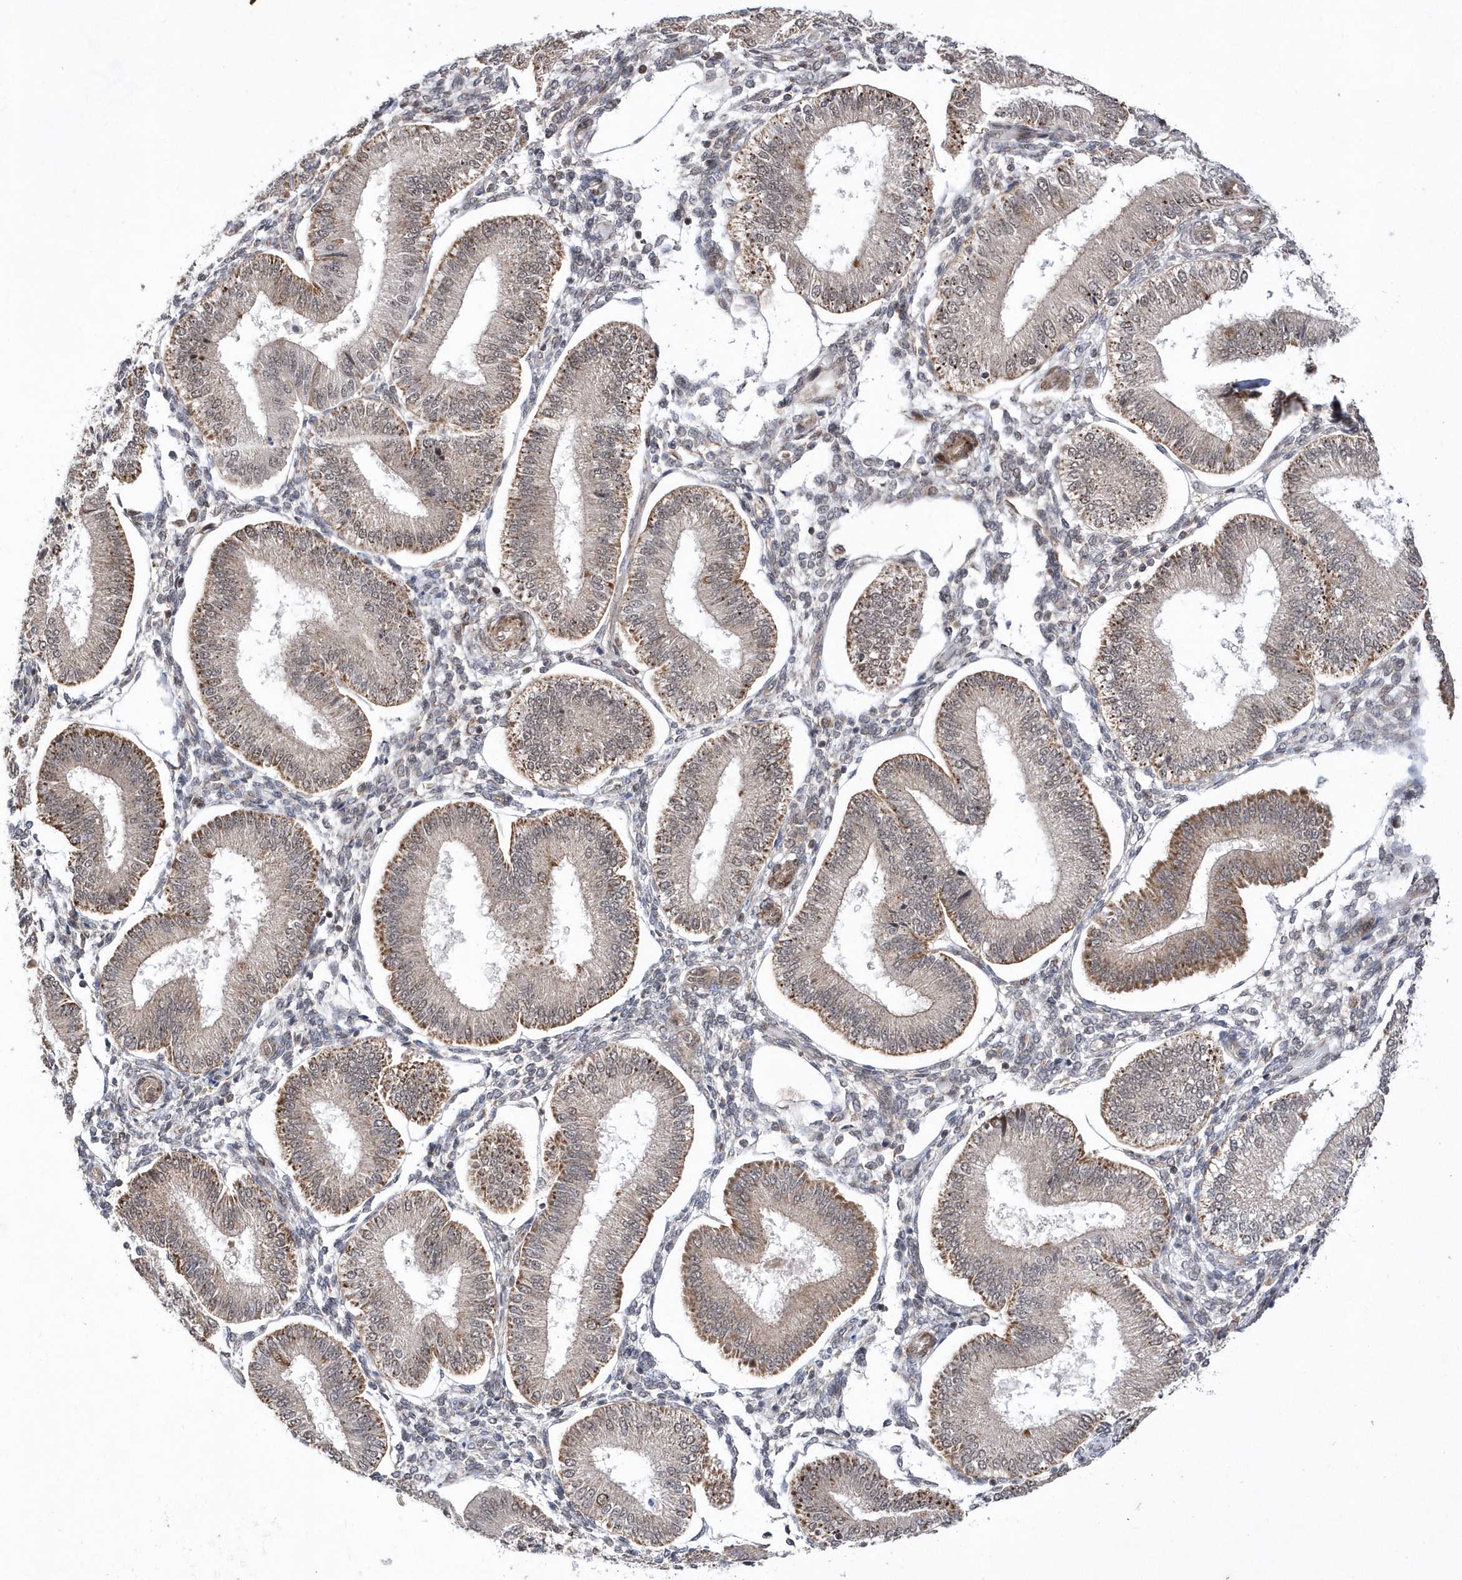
{"staining": {"intensity": "weak", "quantity": "<25%", "location": "cytoplasmic/membranous,nuclear"}, "tissue": "endometrium", "cell_type": "Cells in endometrial stroma", "image_type": "normal", "snomed": [{"axis": "morphology", "description": "Normal tissue, NOS"}, {"axis": "topography", "description": "Endometrium"}], "caption": "Immunohistochemistry of benign endometrium reveals no expression in cells in endometrial stroma.", "gene": "DALRD3", "patient": {"sex": "female", "age": 39}}